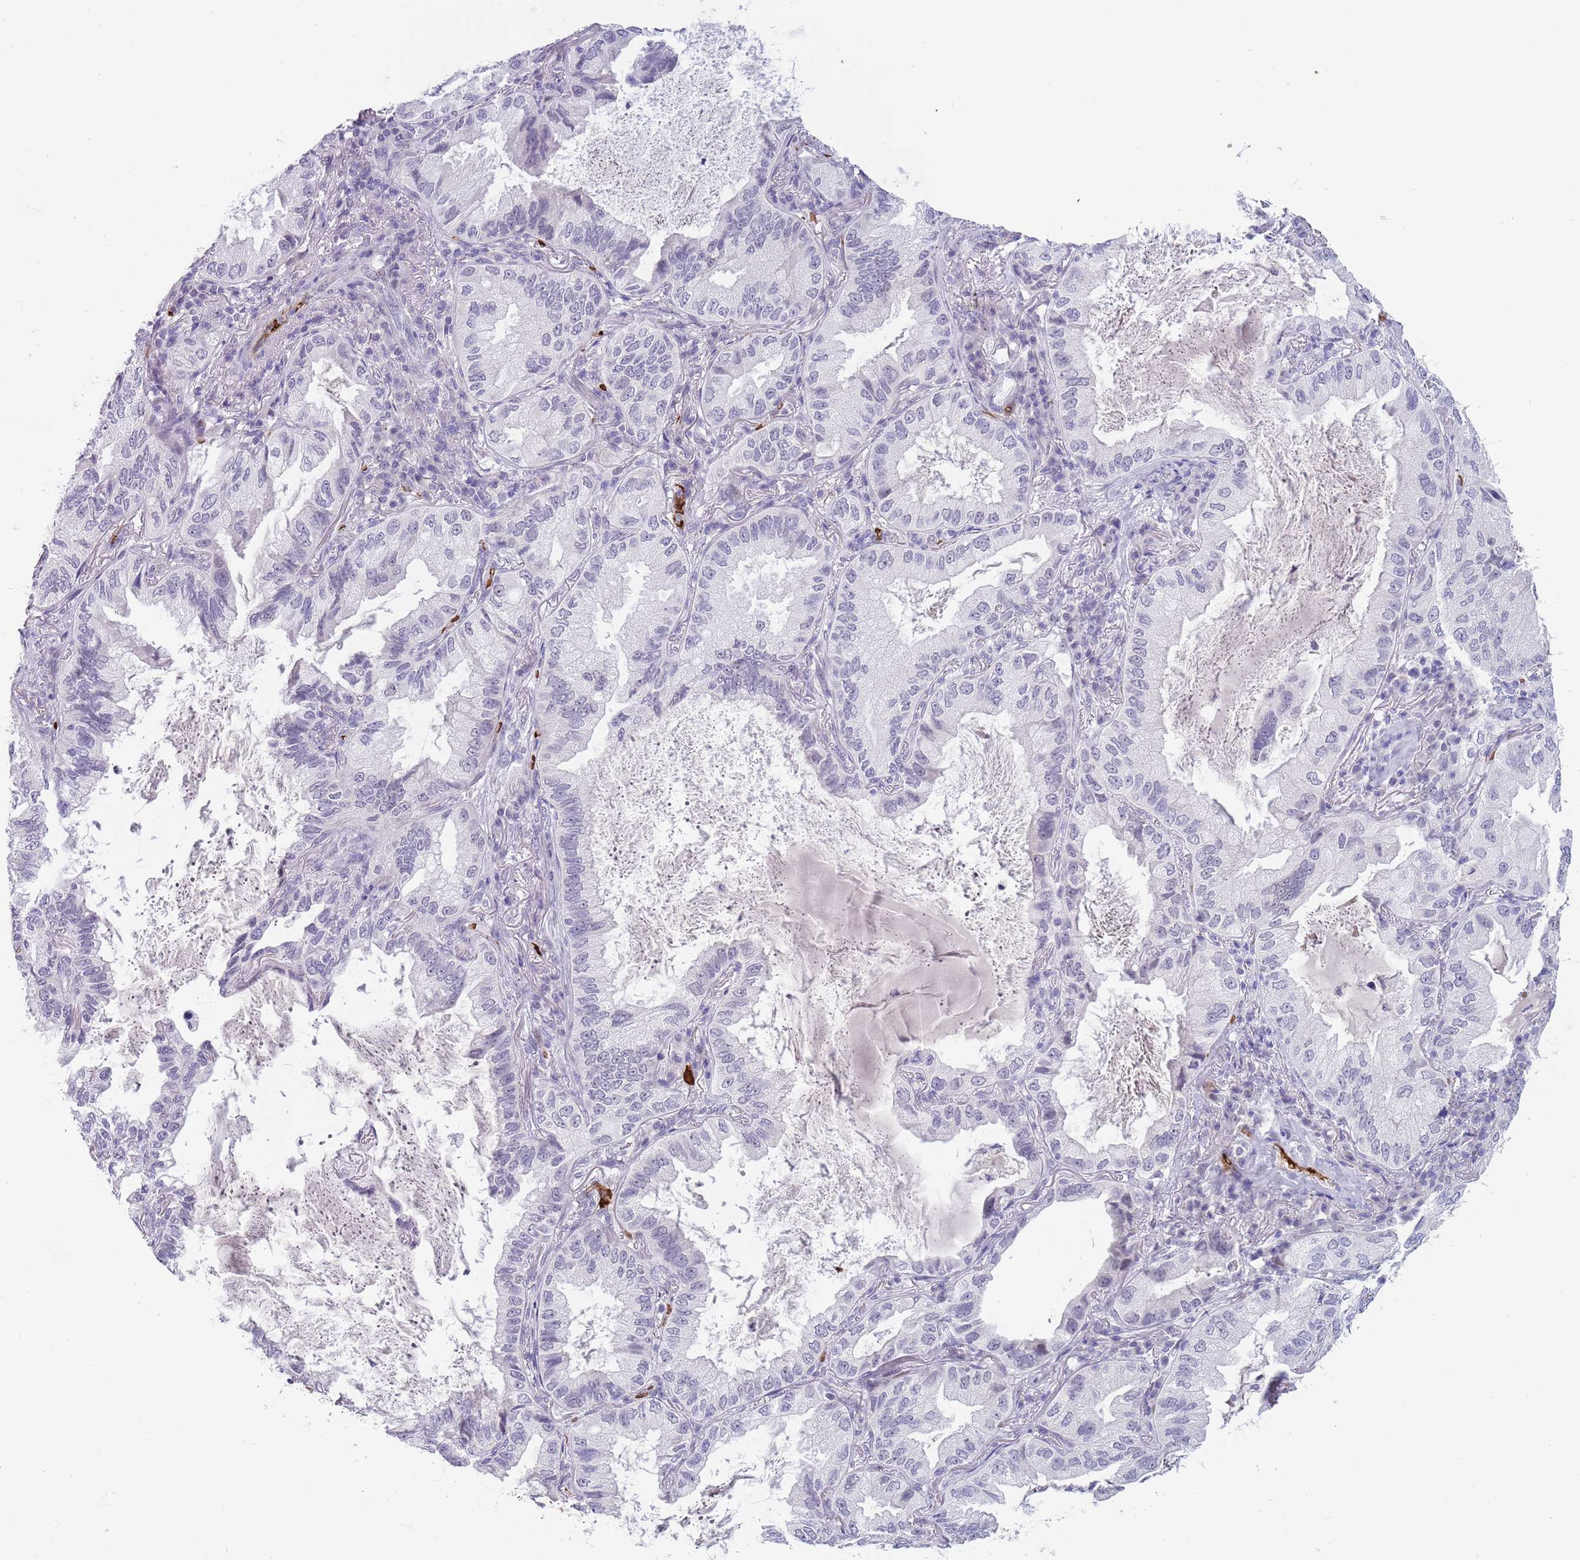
{"staining": {"intensity": "negative", "quantity": "none", "location": "none"}, "tissue": "lung cancer", "cell_type": "Tumor cells", "image_type": "cancer", "snomed": [{"axis": "morphology", "description": "Adenocarcinoma, NOS"}, {"axis": "topography", "description": "Lung"}], "caption": "Immunohistochemical staining of human lung adenocarcinoma reveals no significant expression in tumor cells.", "gene": "LYPD6B", "patient": {"sex": "female", "age": 69}}